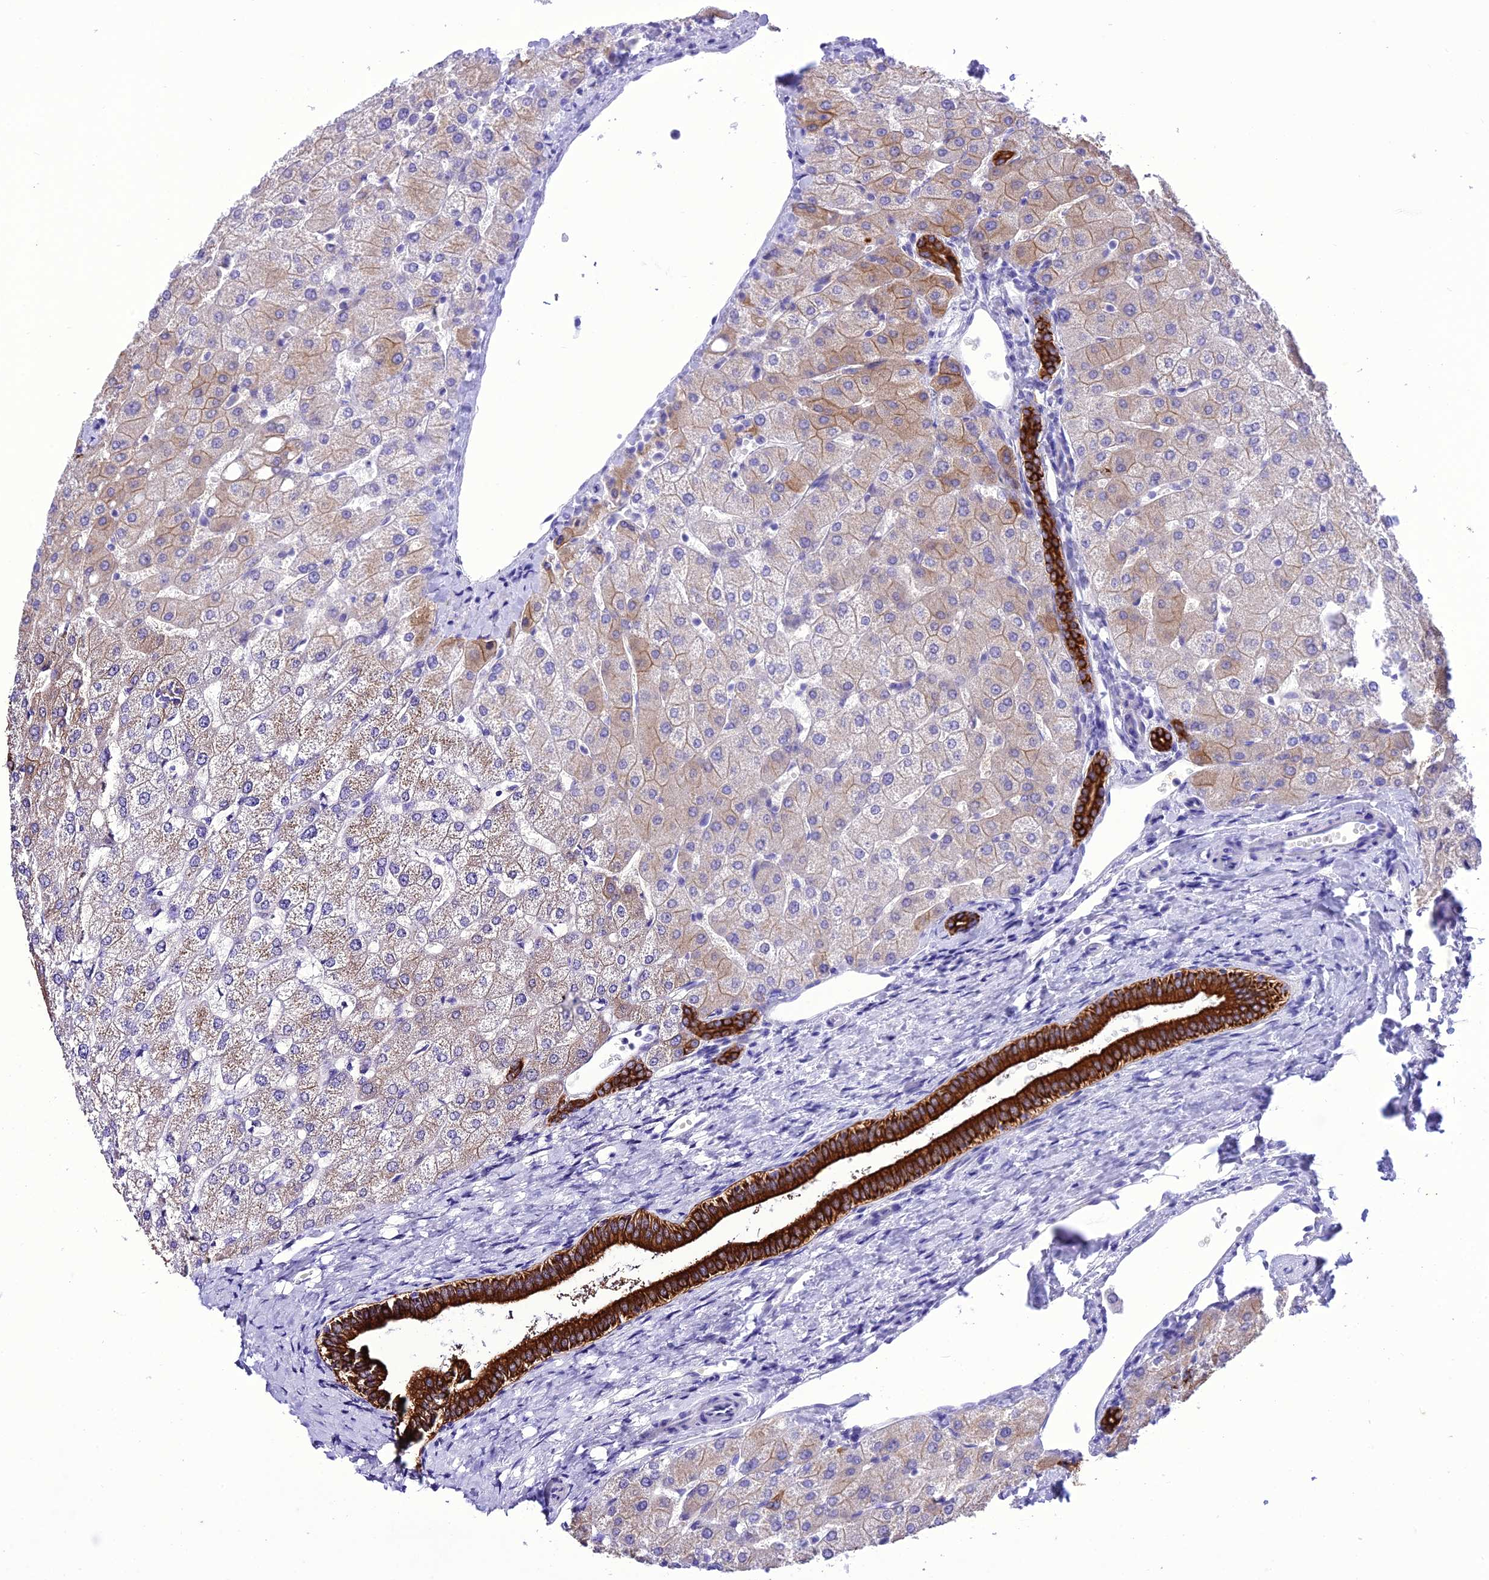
{"staining": {"intensity": "strong", "quantity": ">75%", "location": "cytoplasmic/membranous"}, "tissue": "liver", "cell_type": "Cholangiocytes", "image_type": "normal", "snomed": [{"axis": "morphology", "description": "Normal tissue, NOS"}, {"axis": "topography", "description": "Liver"}], "caption": "Strong cytoplasmic/membranous expression for a protein is present in about >75% of cholangiocytes of unremarkable liver using immunohistochemistry.", "gene": "VPS52", "patient": {"sex": "female", "age": 54}}